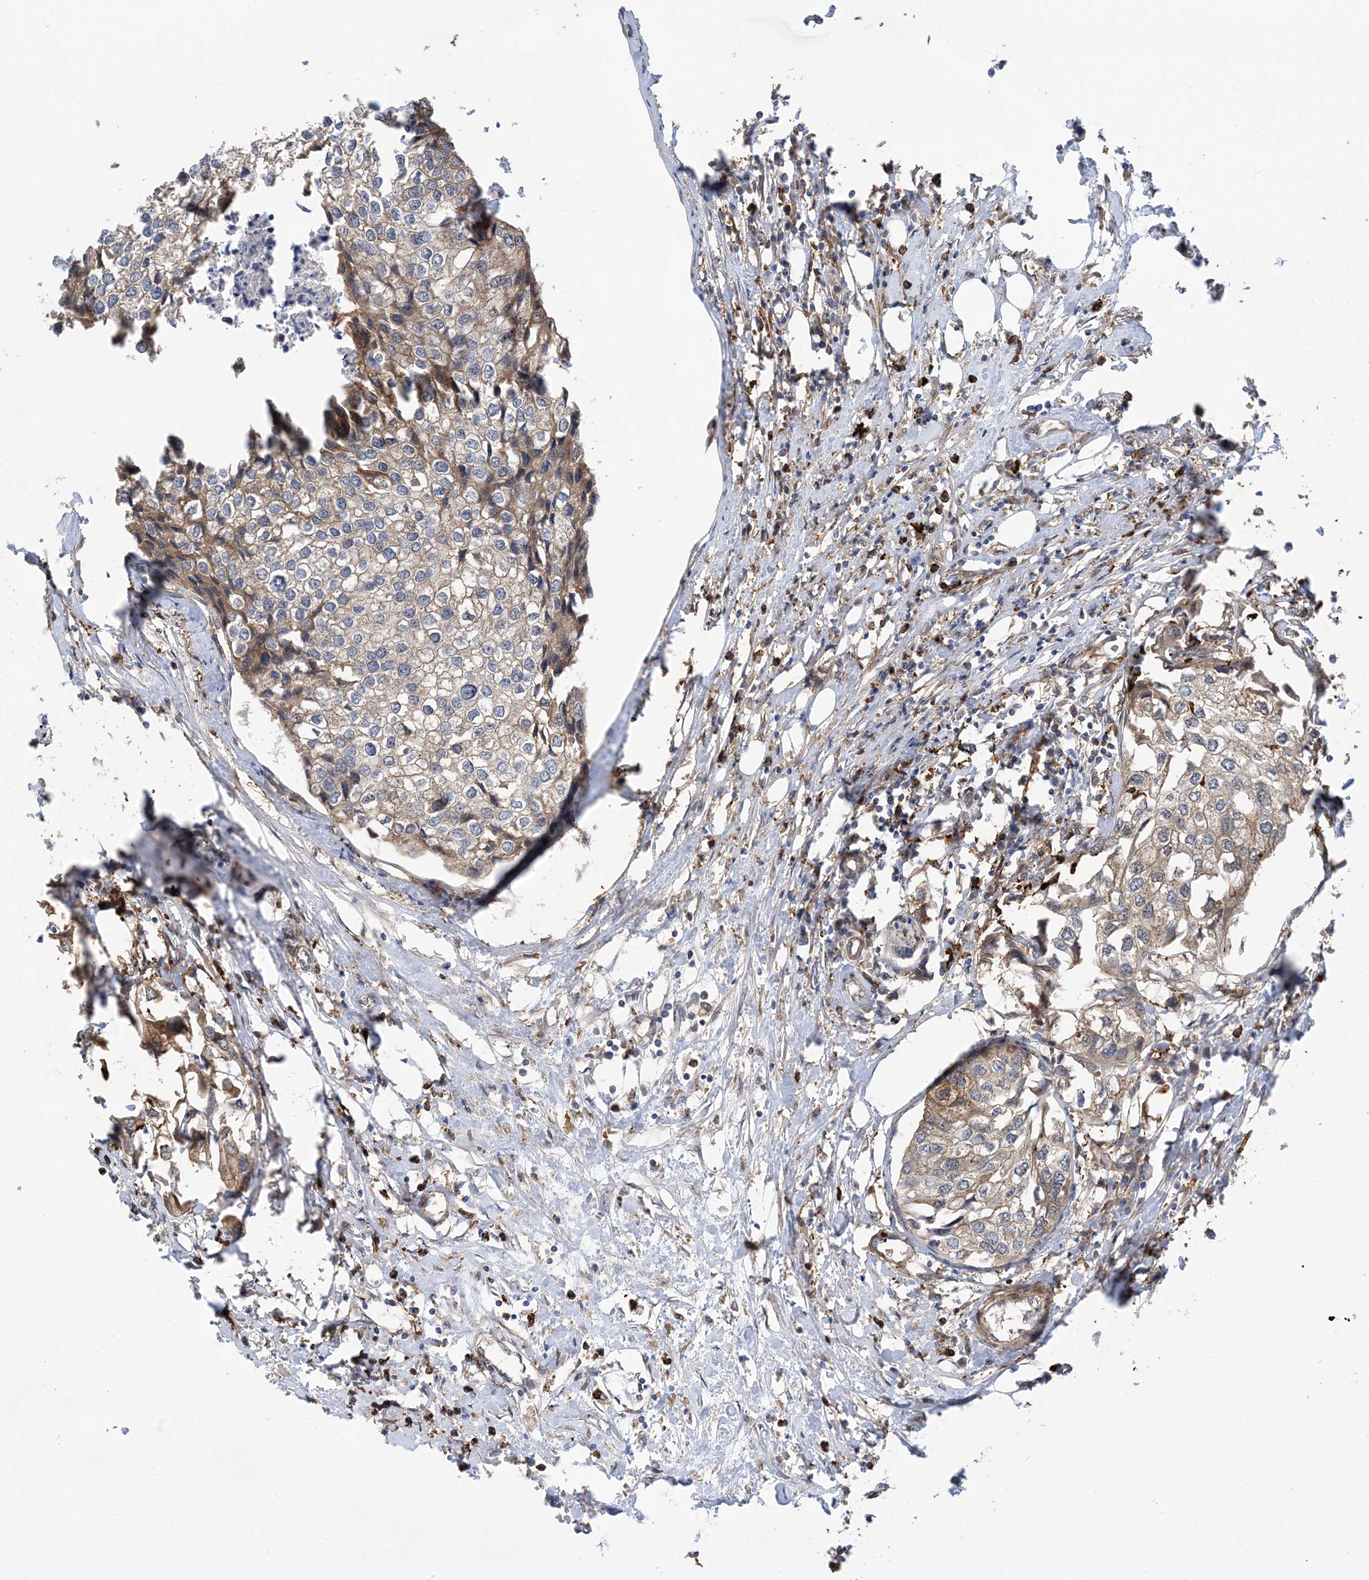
{"staining": {"intensity": "weak", "quantity": "25%-75%", "location": "cytoplasmic/membranous"}, "tissue": "urothelial cancer", "cell_type": "Tumor cells", "image_type": "cancer", "snomed": [{"axis": "morphology", "description": "Urothelial carcinoma, High grade"}, {"axis": "topography", "description": "Urinary bladder"}], "caption": "DAB immunohistochemical staining of urothelial cancer demonstrates weak cytoplasmic/membranous protein staining in approximately 25%-75% of tumor cells. (IHC, brightfield microscopy, high magnification).", "gene": "HS1BP3", "patient": {"sex": "male", "age": 64}}